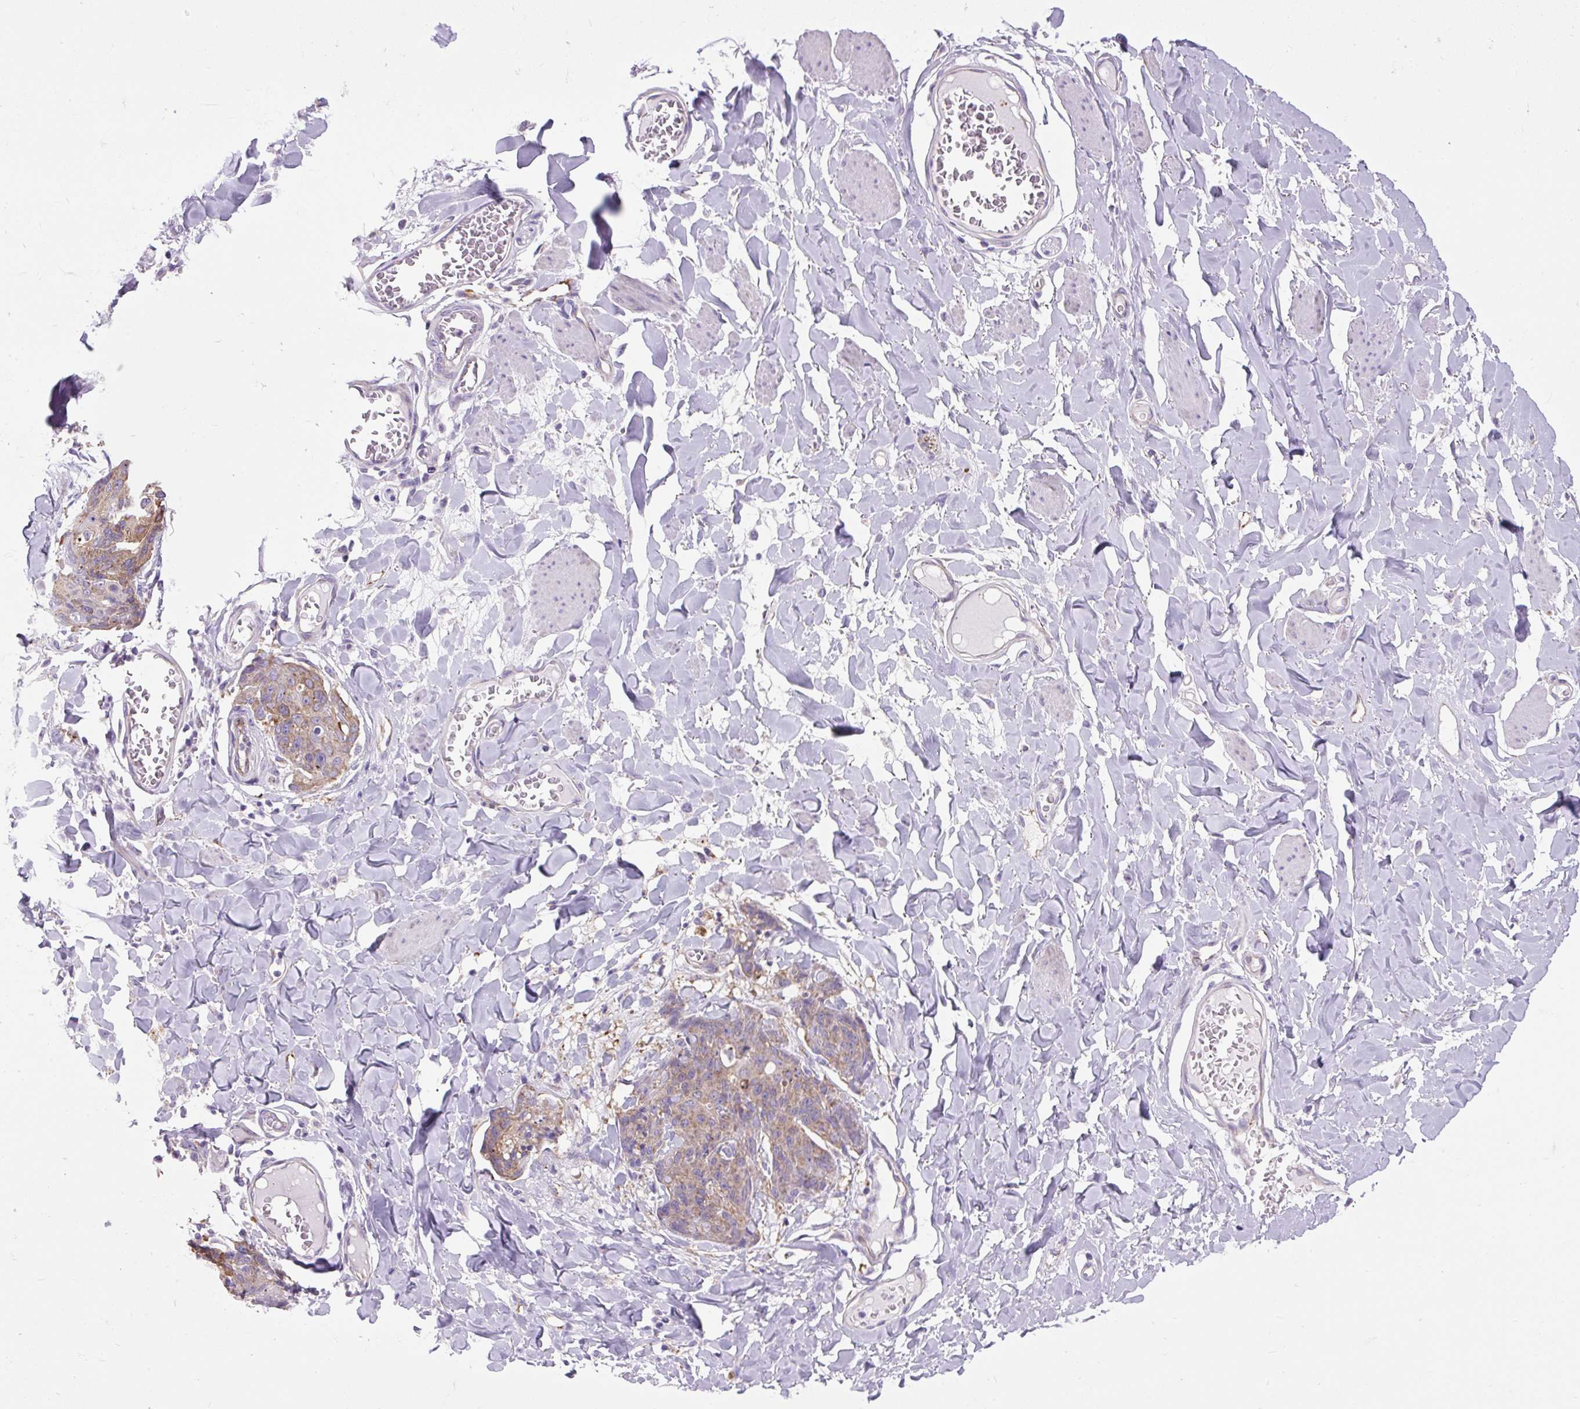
{"staining": {"intensity": "weak", "quantity": ">75%", "location": "cytoplasmic/membranous"}, "tissue": "skin cancer", "cell_type": "Tumor cells", "image_type": "cancer", "snomed": [{"axis": "morphology", "description": "Squamous cell carcinoma, NOS"}, {"axis": "topography", "description": "Skin"}, {"axis": "topography", "description": "Vulva"}], "caption": "Squamous cell carcinoma (skin) stained for a protein (brown) demonstrates weak cytoplasmic/membranous positive expression in approximately >75% of tumor cells.", "gene": "RNASE10", "patient": {"sex": "female", "age": 85}}